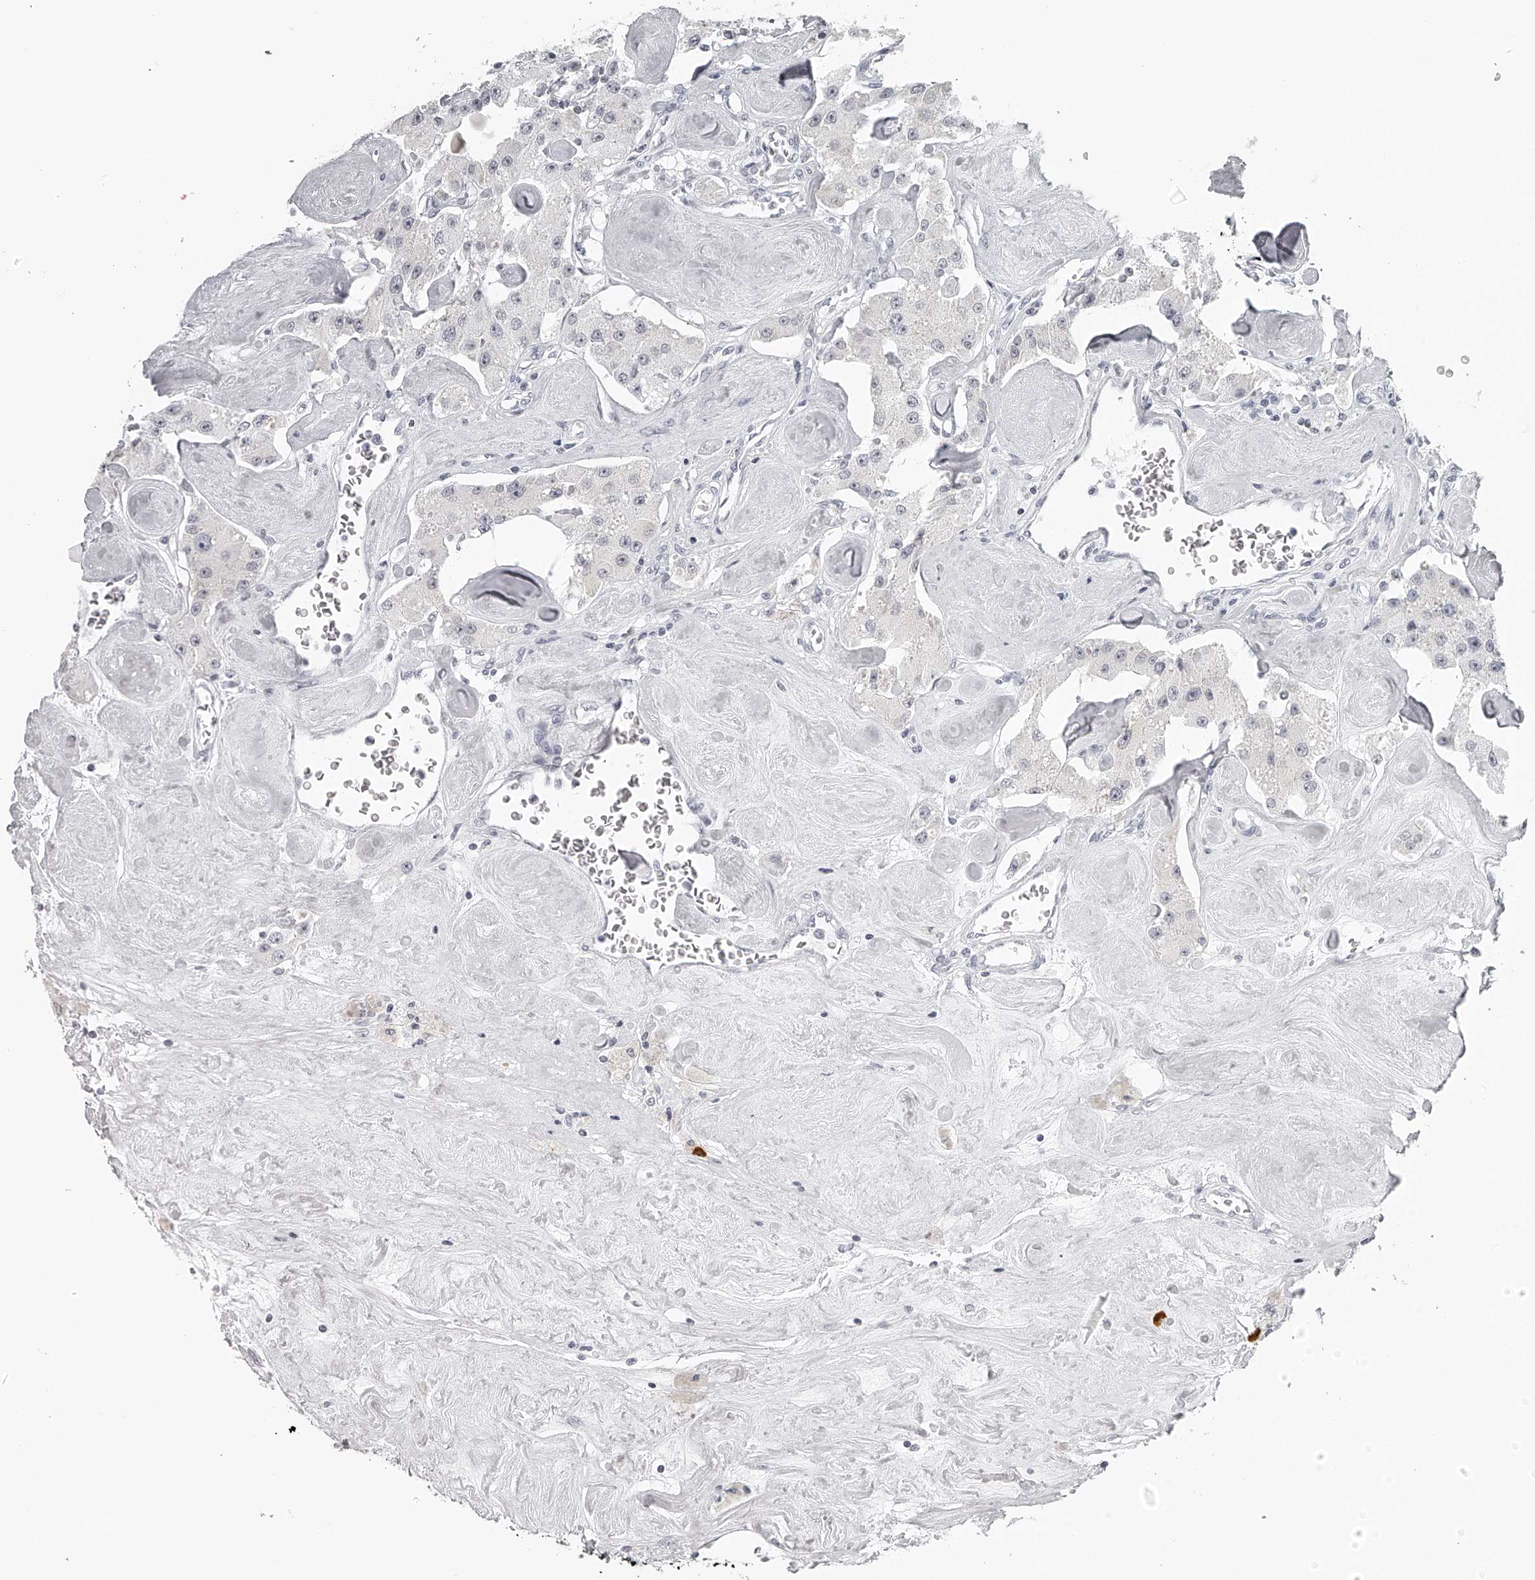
{"staining": {"intensity": "negative", "quantity": "none", "location": "none"}, "tissue": "carcinoid", "cell_type": "Tumor cells", "image_type": "cancer", "snomed": [{"axis": "morphology", "description": "Carcinoid, malignant, NOS"}, {"axis": "topography", "description": "Pancreas"}], "caption": "A micrograph of carcinoid (malignant) stained for a protein displays no brown staining in tumor cells.", "gene": "SEC11C", "patient": {"sex": "male", "age": 41}}